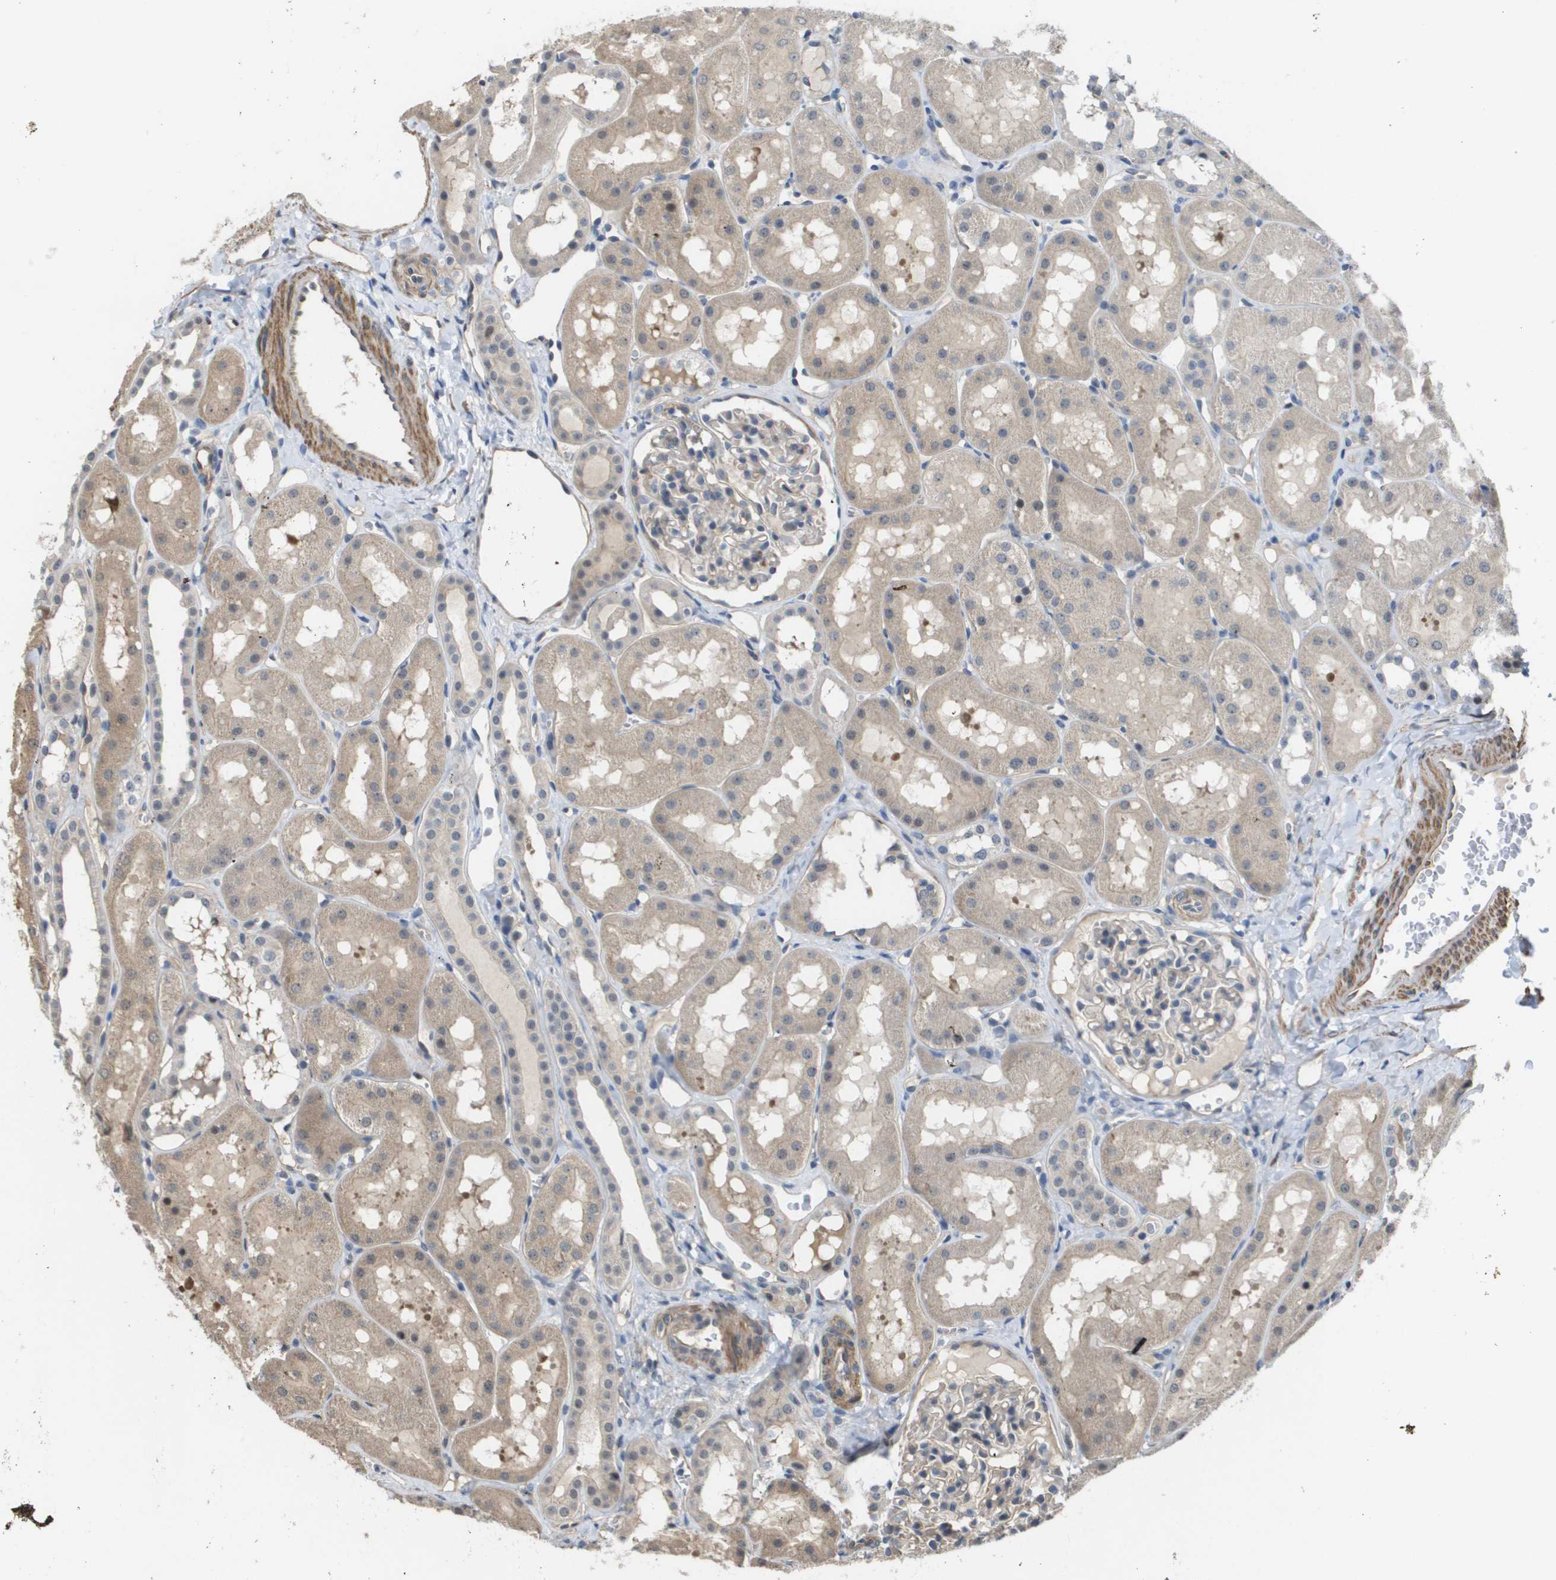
{"staining": {"intensity": "negative", "quantity": "none", "location": "none"}, "tissue": "kidney", "cell_type": "Cells in glomeruli", "image_type": "normal", "snomed": [{"axis": "morphology", "description": "Normal tissue, NOS"}, {"axis": "topography", "description": "Kidney"}, {"axis": "topography", "description": "Urinary bladder"}], "caption": "Immunohistochemical staining of unremarkable human kidney demonstrates no significant staining in cells in glomeruli.", "gene": "RNF112", "patient": {"sex": "male", "age": 16}}